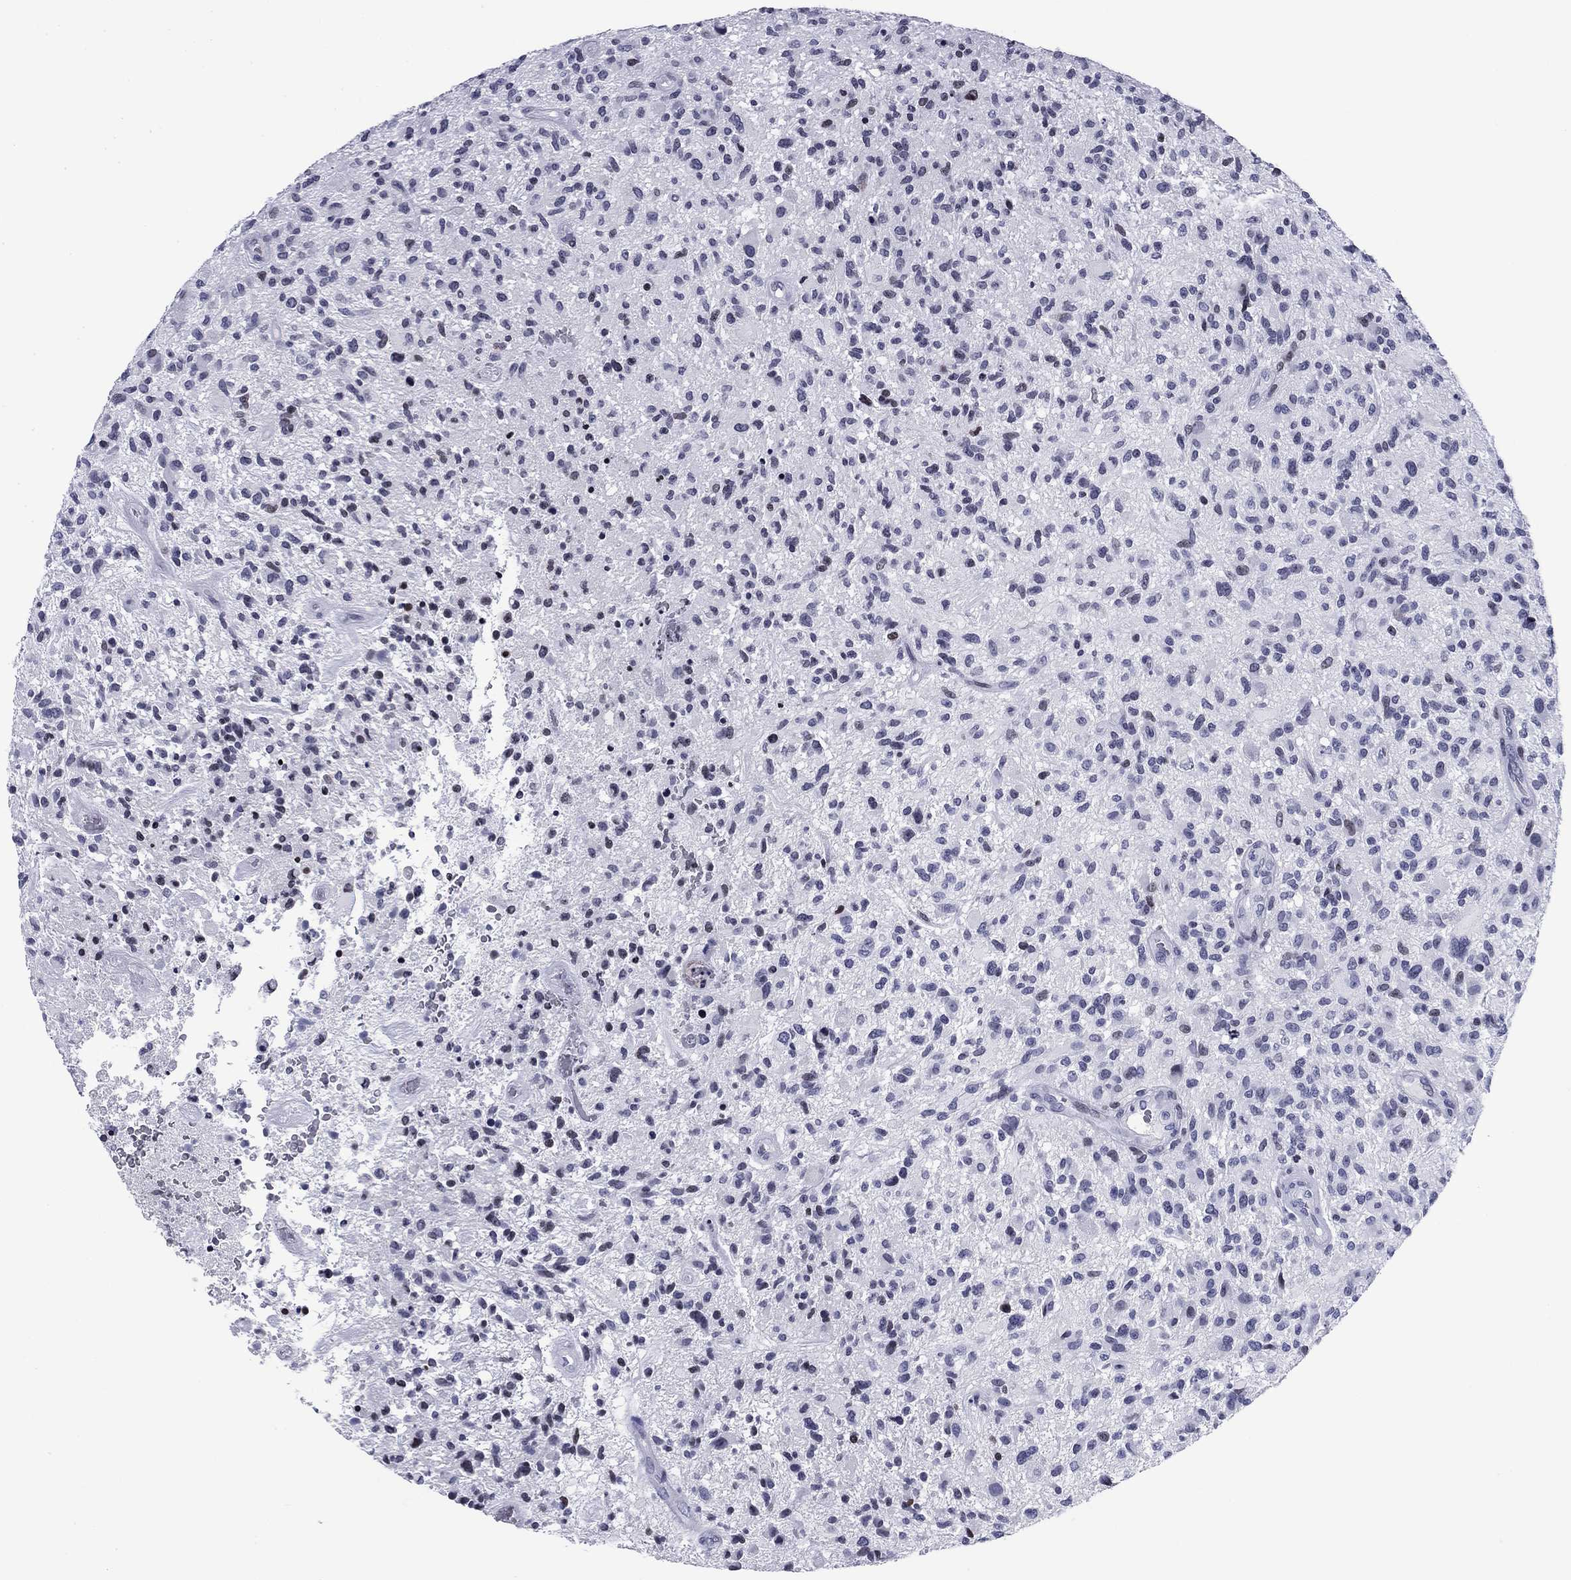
{"staining": {"intensity": "negative", "quantity": "none", "location": "none"}, "tissue": "glioma", "cell_type": "Tumor cells", "image_type": "cancer", "snomed": [{"axis": "morphology", "description": "Glioma, malignant, High grade"}, {"axis": "topography", "description": "Brain"}], "caption": "Glioma was stained to show a protein in brown. There is no significant expression in tumor cells.", "gene": "CCDC144A", "patient": {"sex": "male", "age": 47}}